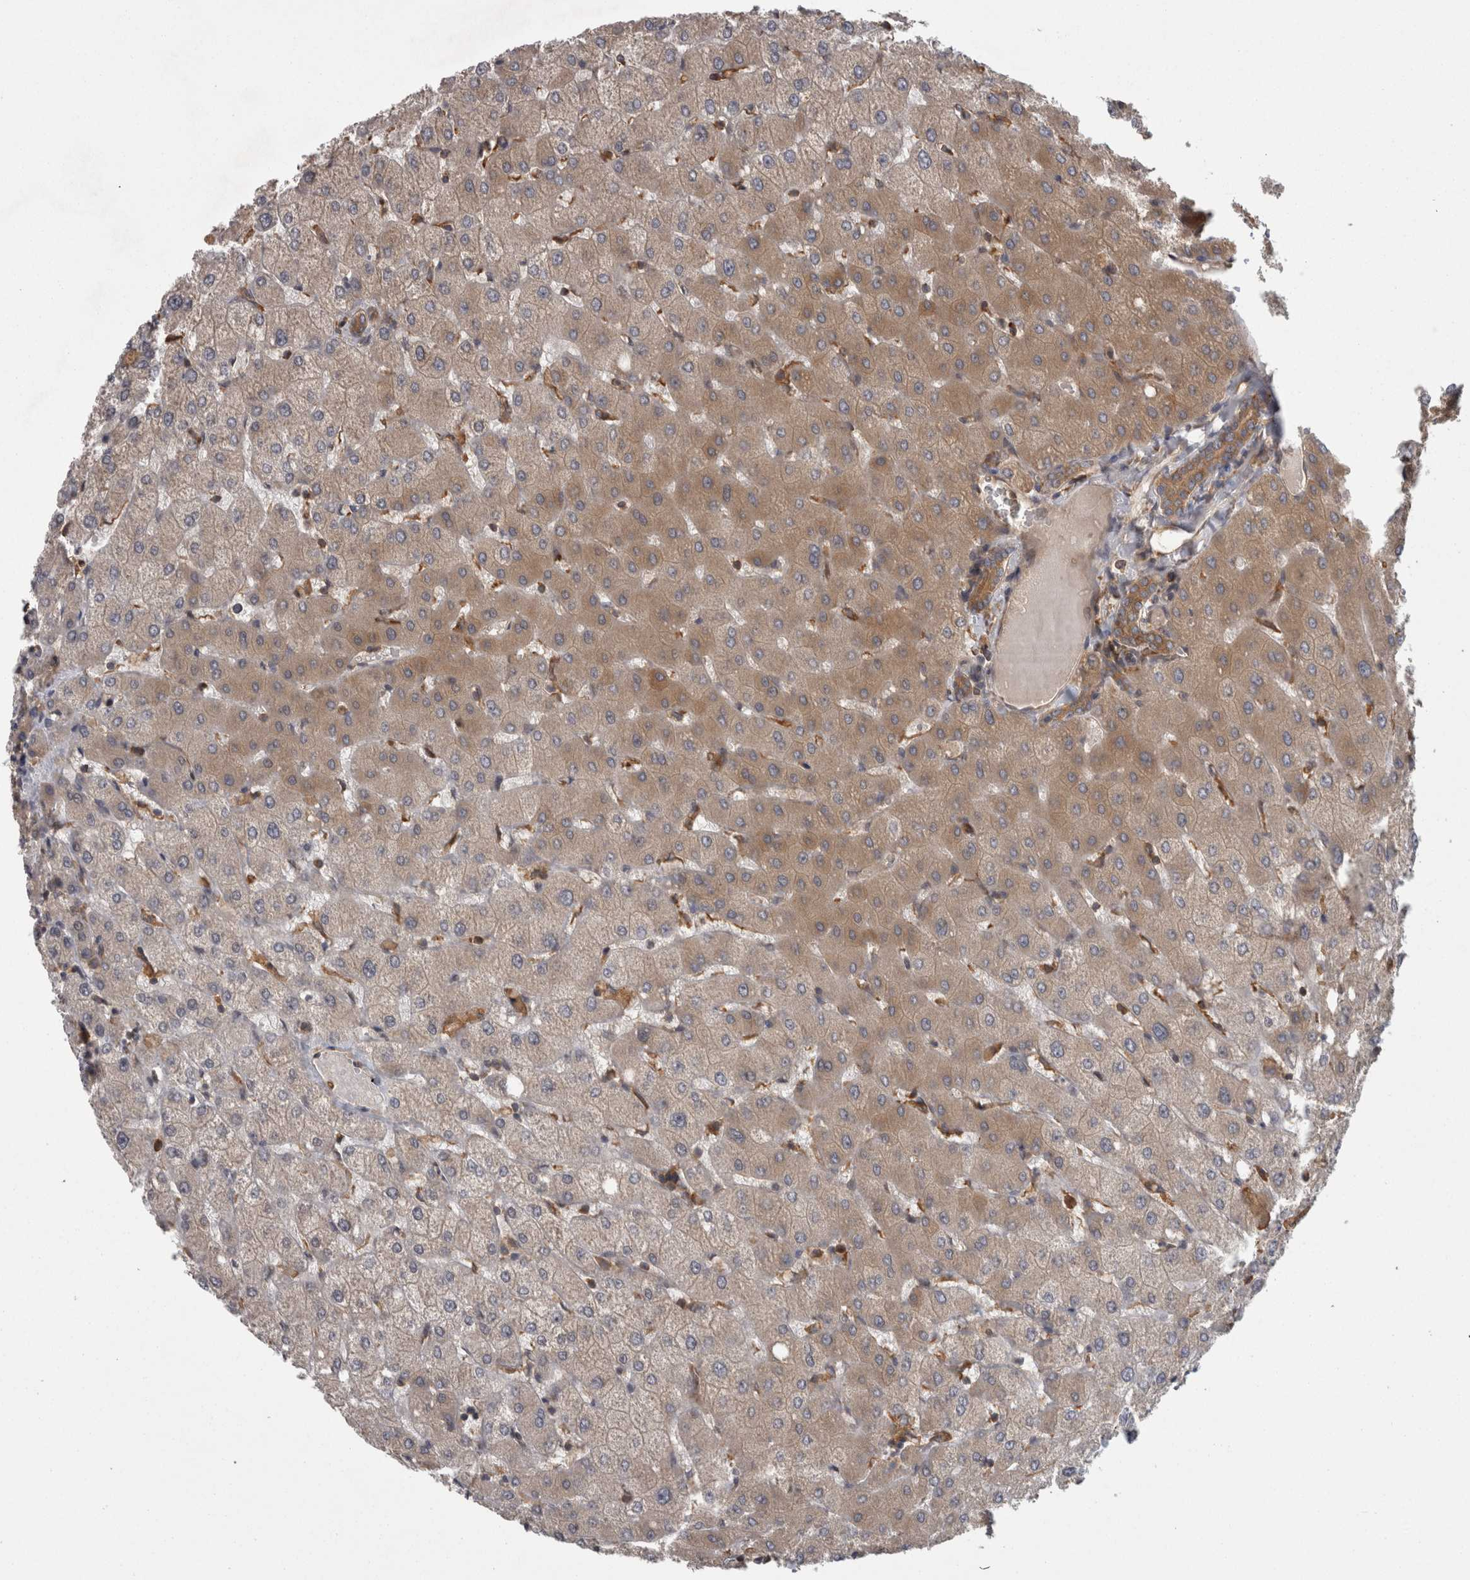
{"staining": {"intensity": "weak", "quantity": ">75%", "location": "cytoplasmic/membranous"}, "tissue": "liver", "cell_type": "Cholangiocytes", "image_type": "normal", "snomed": [{"axis": "morphology", "description": "Normal tissue, NOS"}, {"axis": "topography", "description": "Liver"}], "caption": "The photomicrograph demonstrates staining of unremarkable liver, revealing weak cytoplasmic/membranous protein positivity (brown color) within cholangiocytes. (DAB IHC with brightfield microscopy, high magnification).", "gene": "SMCR8", "patient": {"sex": "female", "age": 54}}